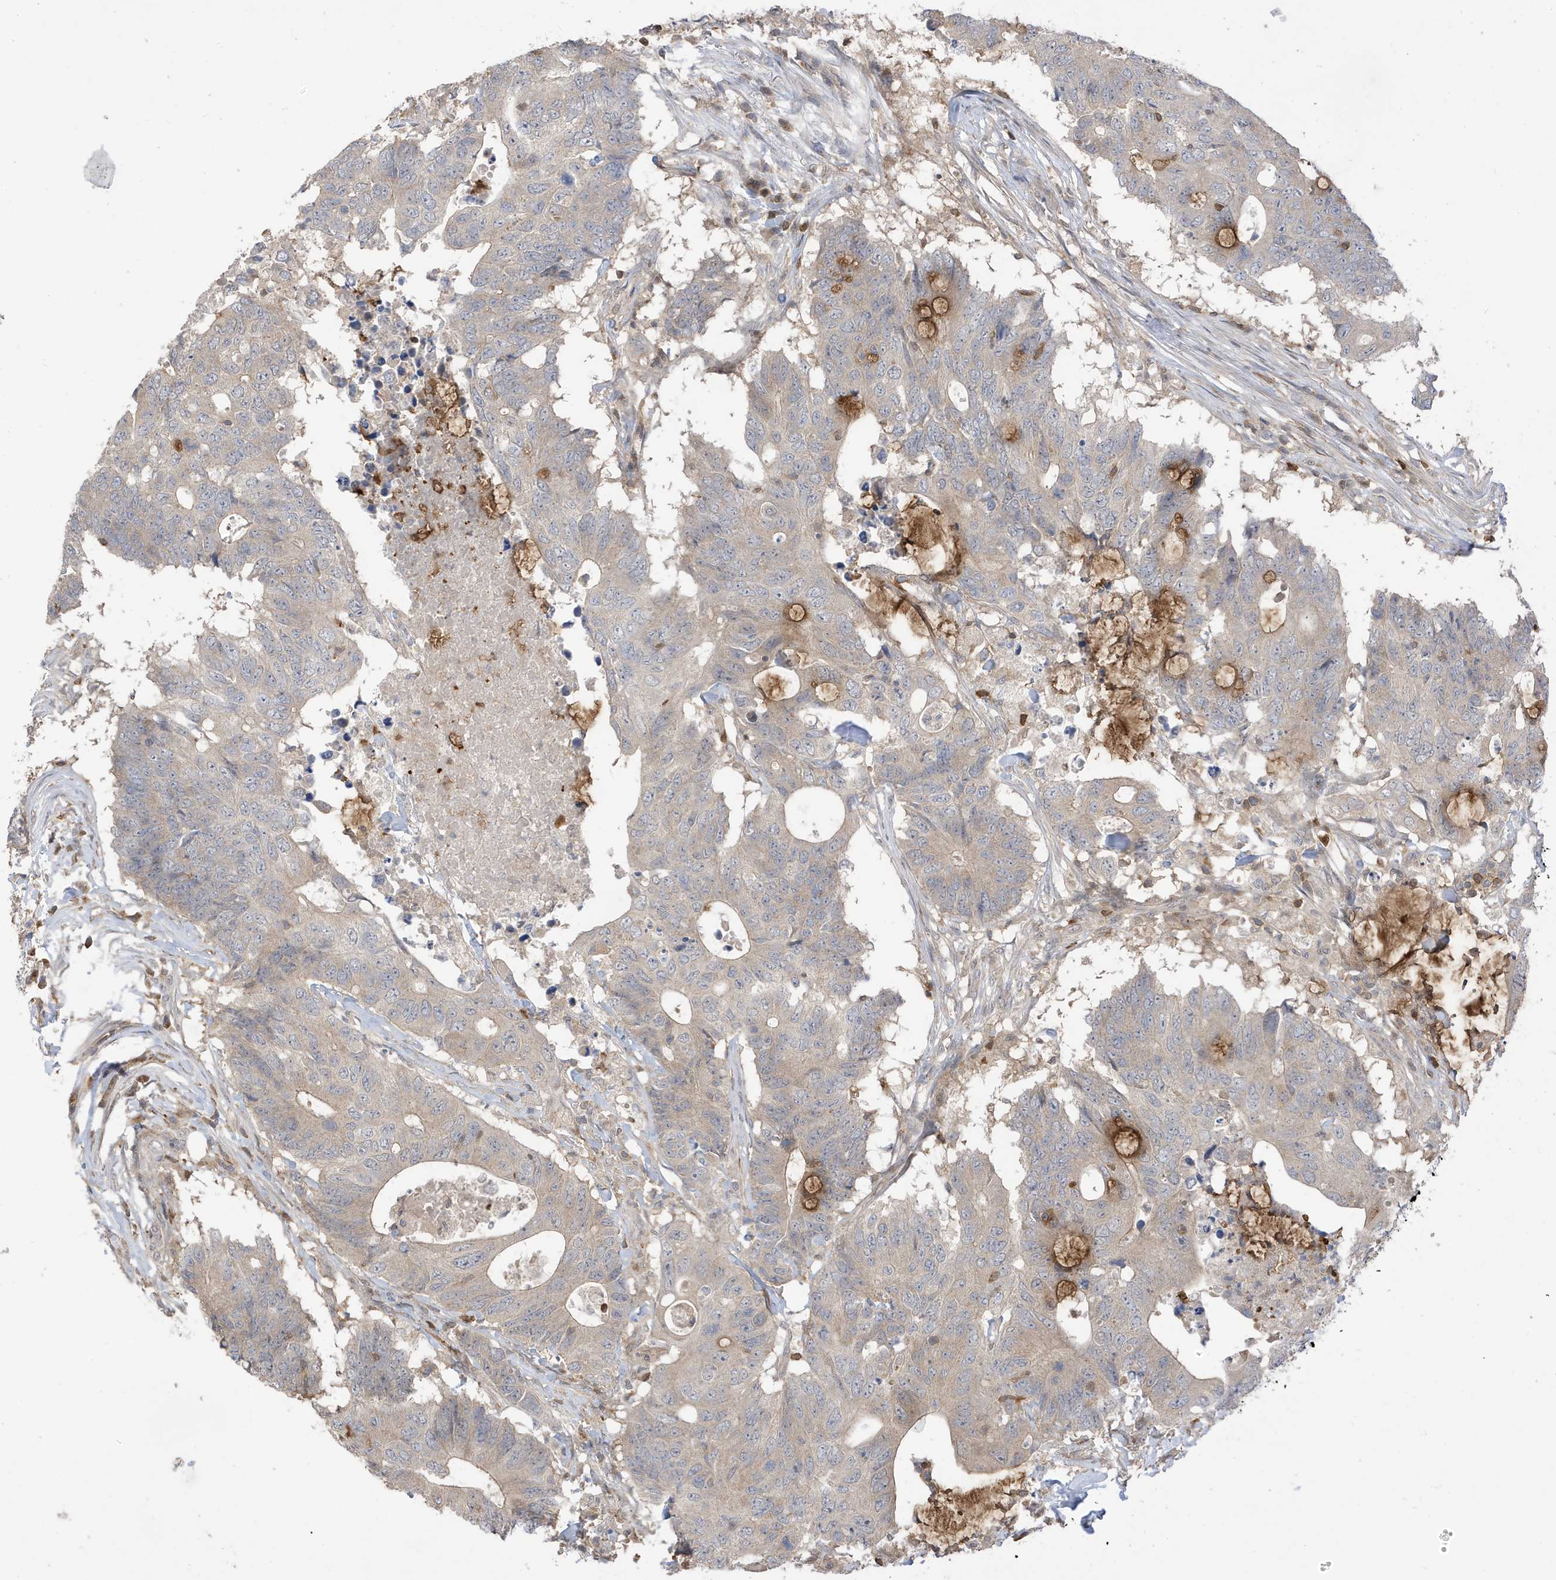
{"staining": {"intensity": "moderate", "quantity": "<25%", "location": "cytoplasmic/membranous"}, "tissue": "colorectal cancer", "cell_type": "Tumor cells", "image_type": "cancer", "snomed": [{"axis": "morphology", "description": "Adenocarcinoma, NOS"}, {"axis": "topography", "description": "Colon"}], "caption": "Human colorectal cancer (adenocarcinoma) stained for a protein (brown) exhibits moderate cytoplasmic/membranous positive positivity in approximately <25% of tumor cells.", "gene": "TAB3", "patient": {"sex": "male", "age": 71}}